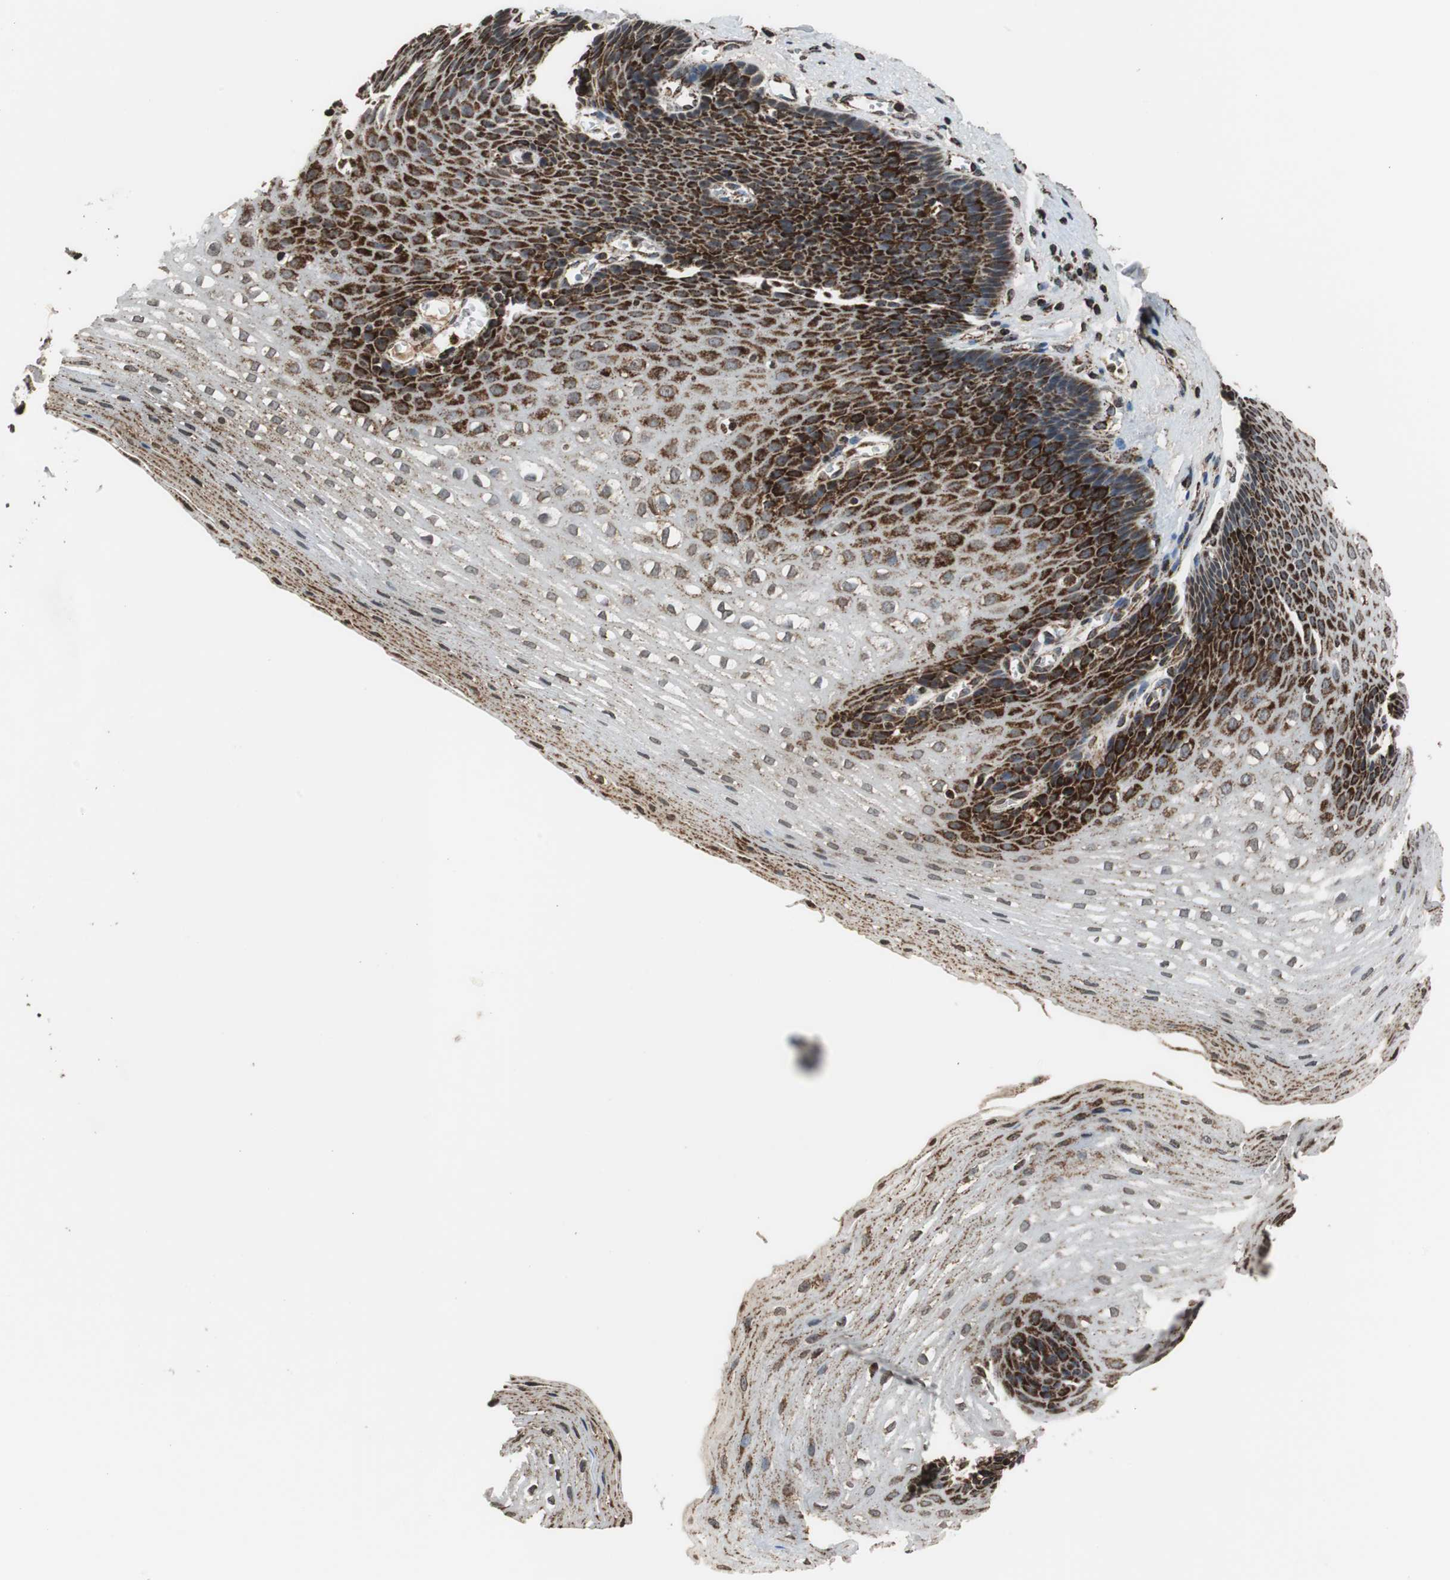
{"staining": {"intensity": "strong", "quantity": "25%-75%", "location": "cytoplasmic/membranous"}, "tissue": "esophagus", "cell_type": "Squamous epithelial cells", "image_type": "normal", "snomed": [{"axis": "morphology", "description": "Normal tissue, NOS"}, {"axis": "topography", "description": "Esophagus"}], "caption": "A high-resolution image shows immunohistochemistry staining of normal esophagus, which displays strong cytoplasmic/membranous staining in approximately 25%-75% of squamous epithelial cells.", "gene": "HSPA9", "patient": {"sex": "male", "age": 48}}